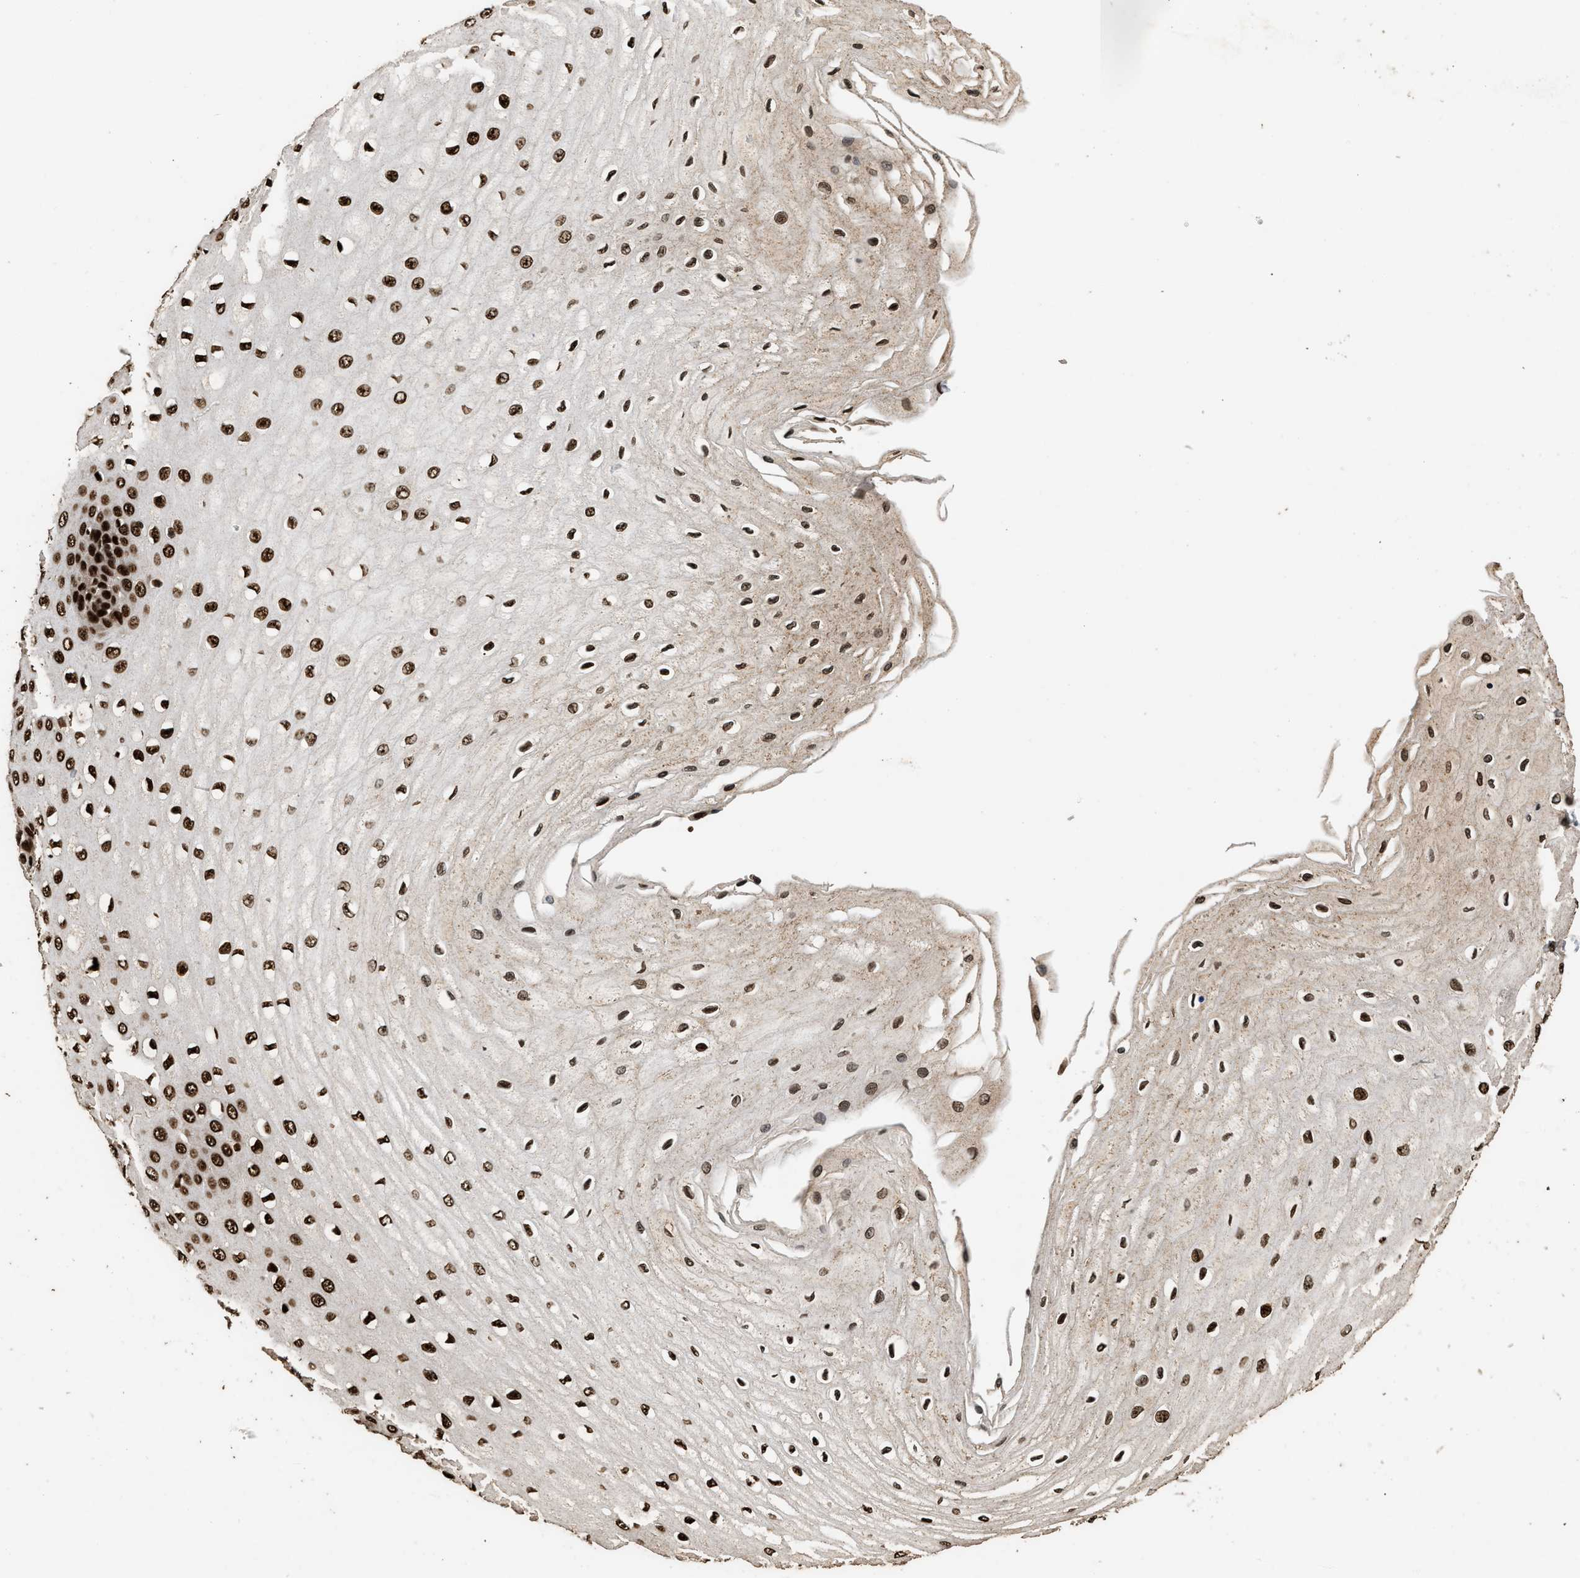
{"staining": {"intensity": "strong", "quantity": ">75%", "location": "nuclear"}, "tissue": "esophagus", "cell_type": "Squamous epithelial cells", "image_type": "normal", "snomed": [{"axis": "morphology", "description": "Normal tissue, NOS"}, {"axis": "morphology", "description": "Squamous cell carcinoma, NOS"}, {"axis": "topography", "description": "Esophagus"}], "caption": "Squamous epithelial cells demonstrate high levels of strong nuclear staining in approximately >75% of cells in normal human esophagus.", "gene": "PPP4R3B", "patient": {"sex": "male", "age": 65}}